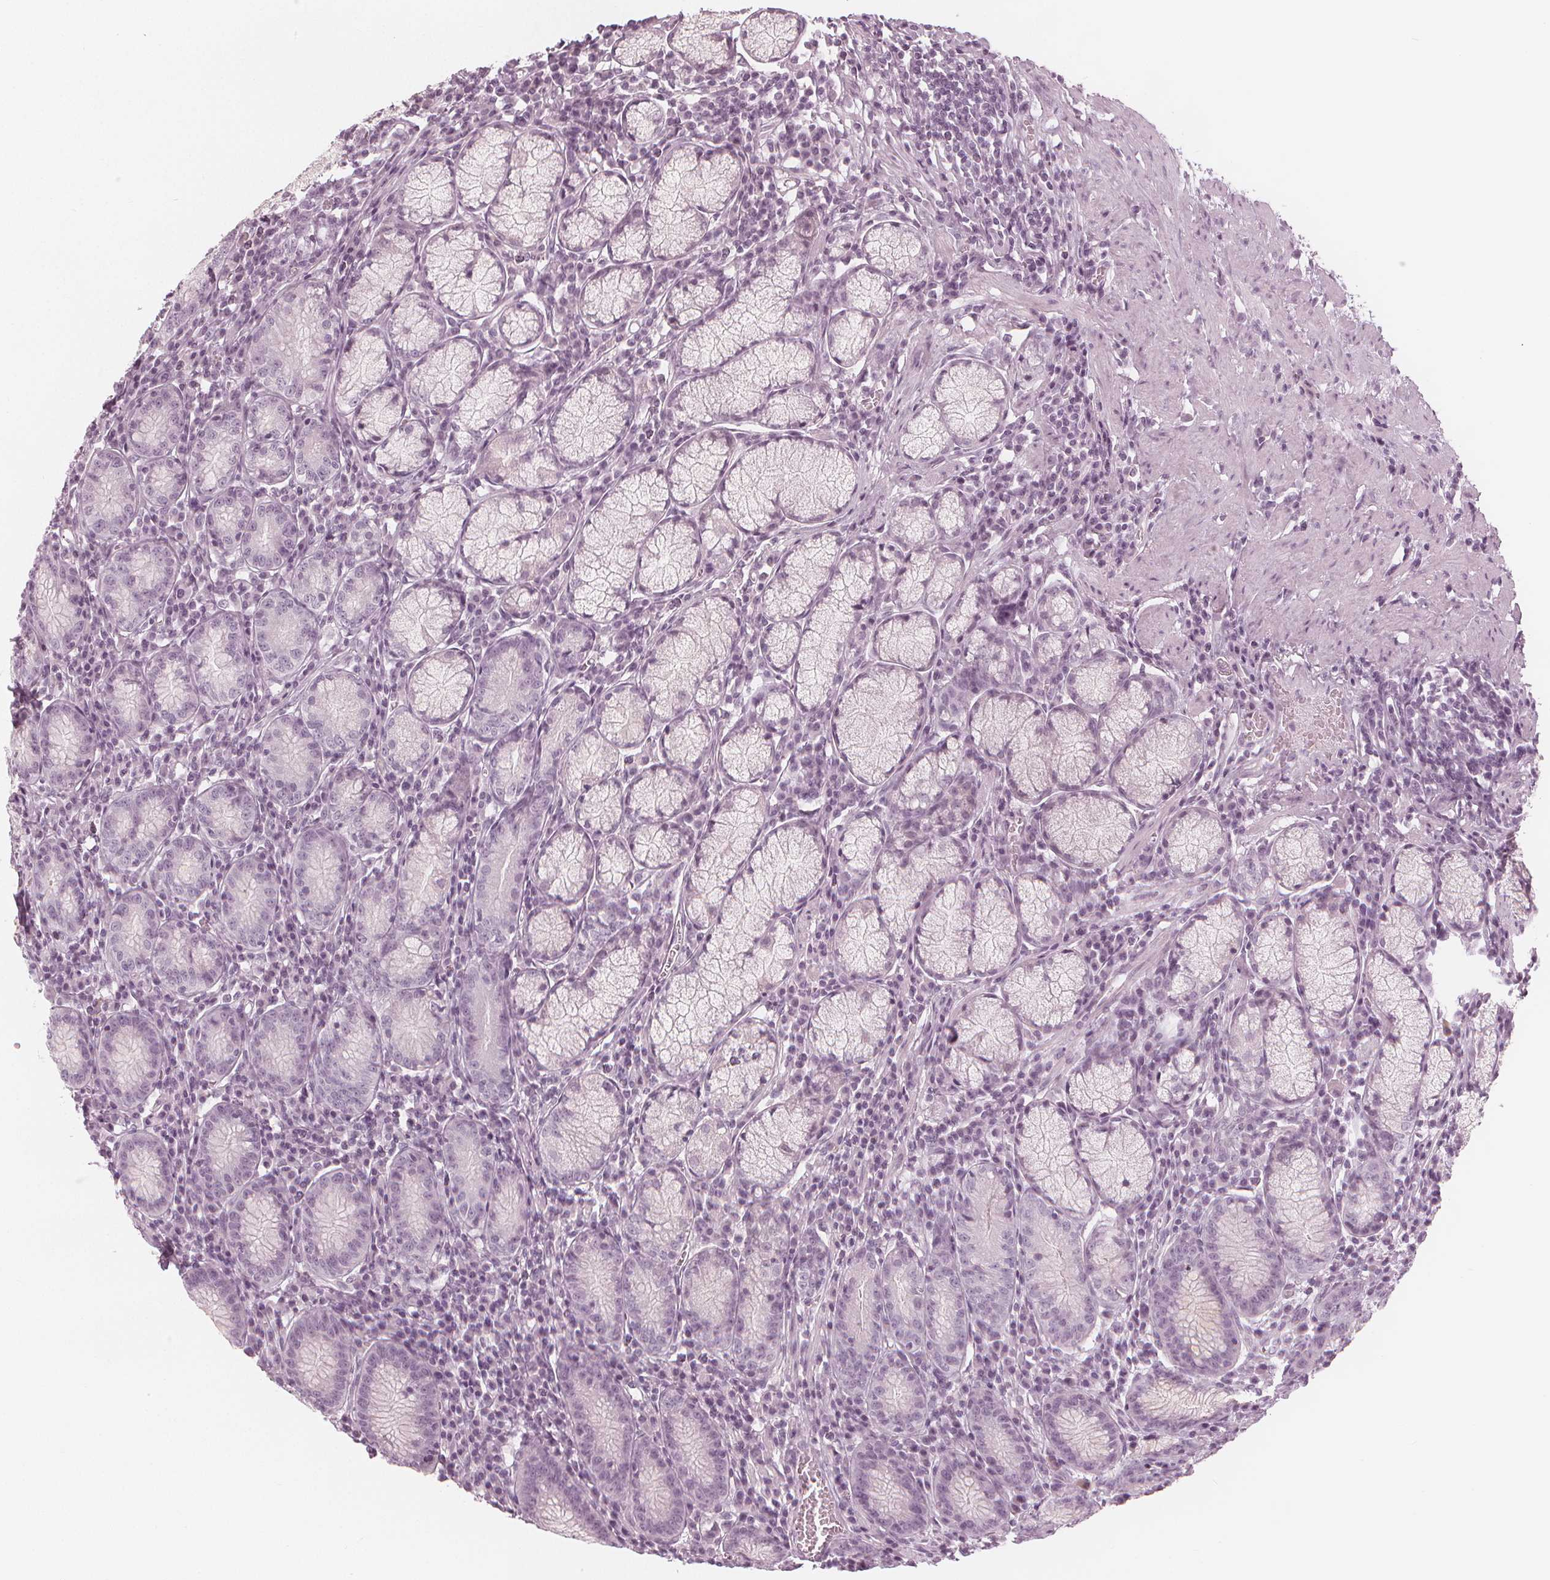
{"staining": {"intensity": "negative", "quantity": "none", "location": "none"}, "tissue": "stomach", "cell_type": "Glandular cells", "image_type": "normal", "snomed": [{"axis": "morphology", "description": "Normal tissue, NOS"}, {"axis": "topography", "description": "Stomach"}], "caption": "Immunohistochemistry of unremarkable stomach exhibits no positivity in glandular cells. (Immunohistochemistry, brightfield microscopy, high magnification).", "gene": "PAEP", "patient": {"sex": "male", "age": 55}}